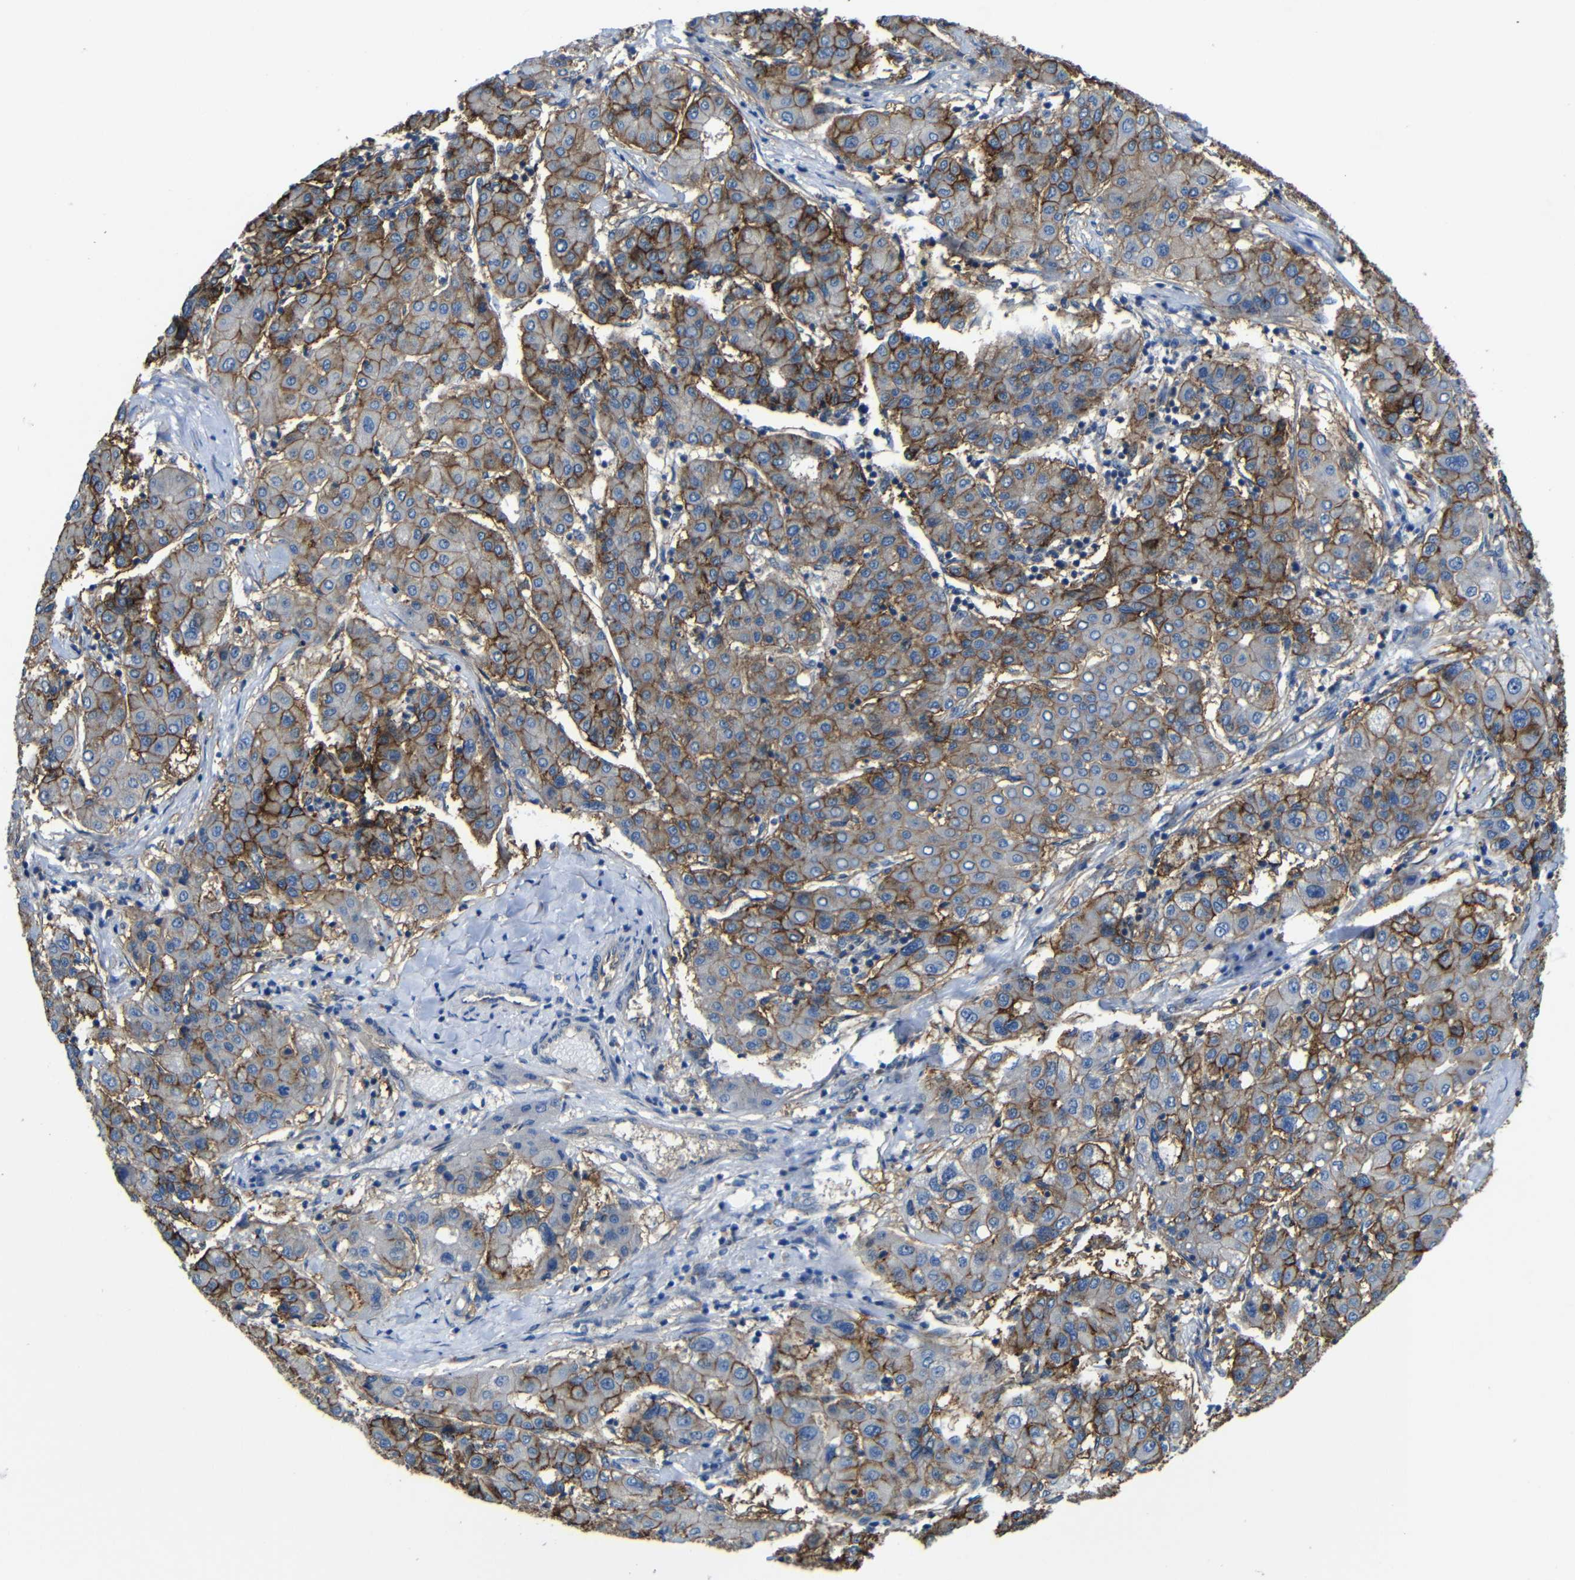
{"staining": {"intensity": "moderate", "quantity": "25%-75%", "location": "cytoplasmic/membranous"}, "tissue": "liver cancer", "cell_type": "Tumor cells", "image_type": "cancer", "snomed": [{"axis": "morphology", "description": "Carcinoma, Hepatocellular, NOS"}, {"axis": "topography", "description": "Liver"}], "caption": "Immunohistochemistry (IHC) photomicrograph of neoplastic tissue: liver hepatocellular carcinoma stained using IHC reveals medium levels of moderate protein expression localized specifically in the cytoplasmic/membranous of tumor cells, appearing as a cytoplasmic/membranous brown color.", "gene": "ZNF90", "patient": {"sex": "male", "age": 65}}